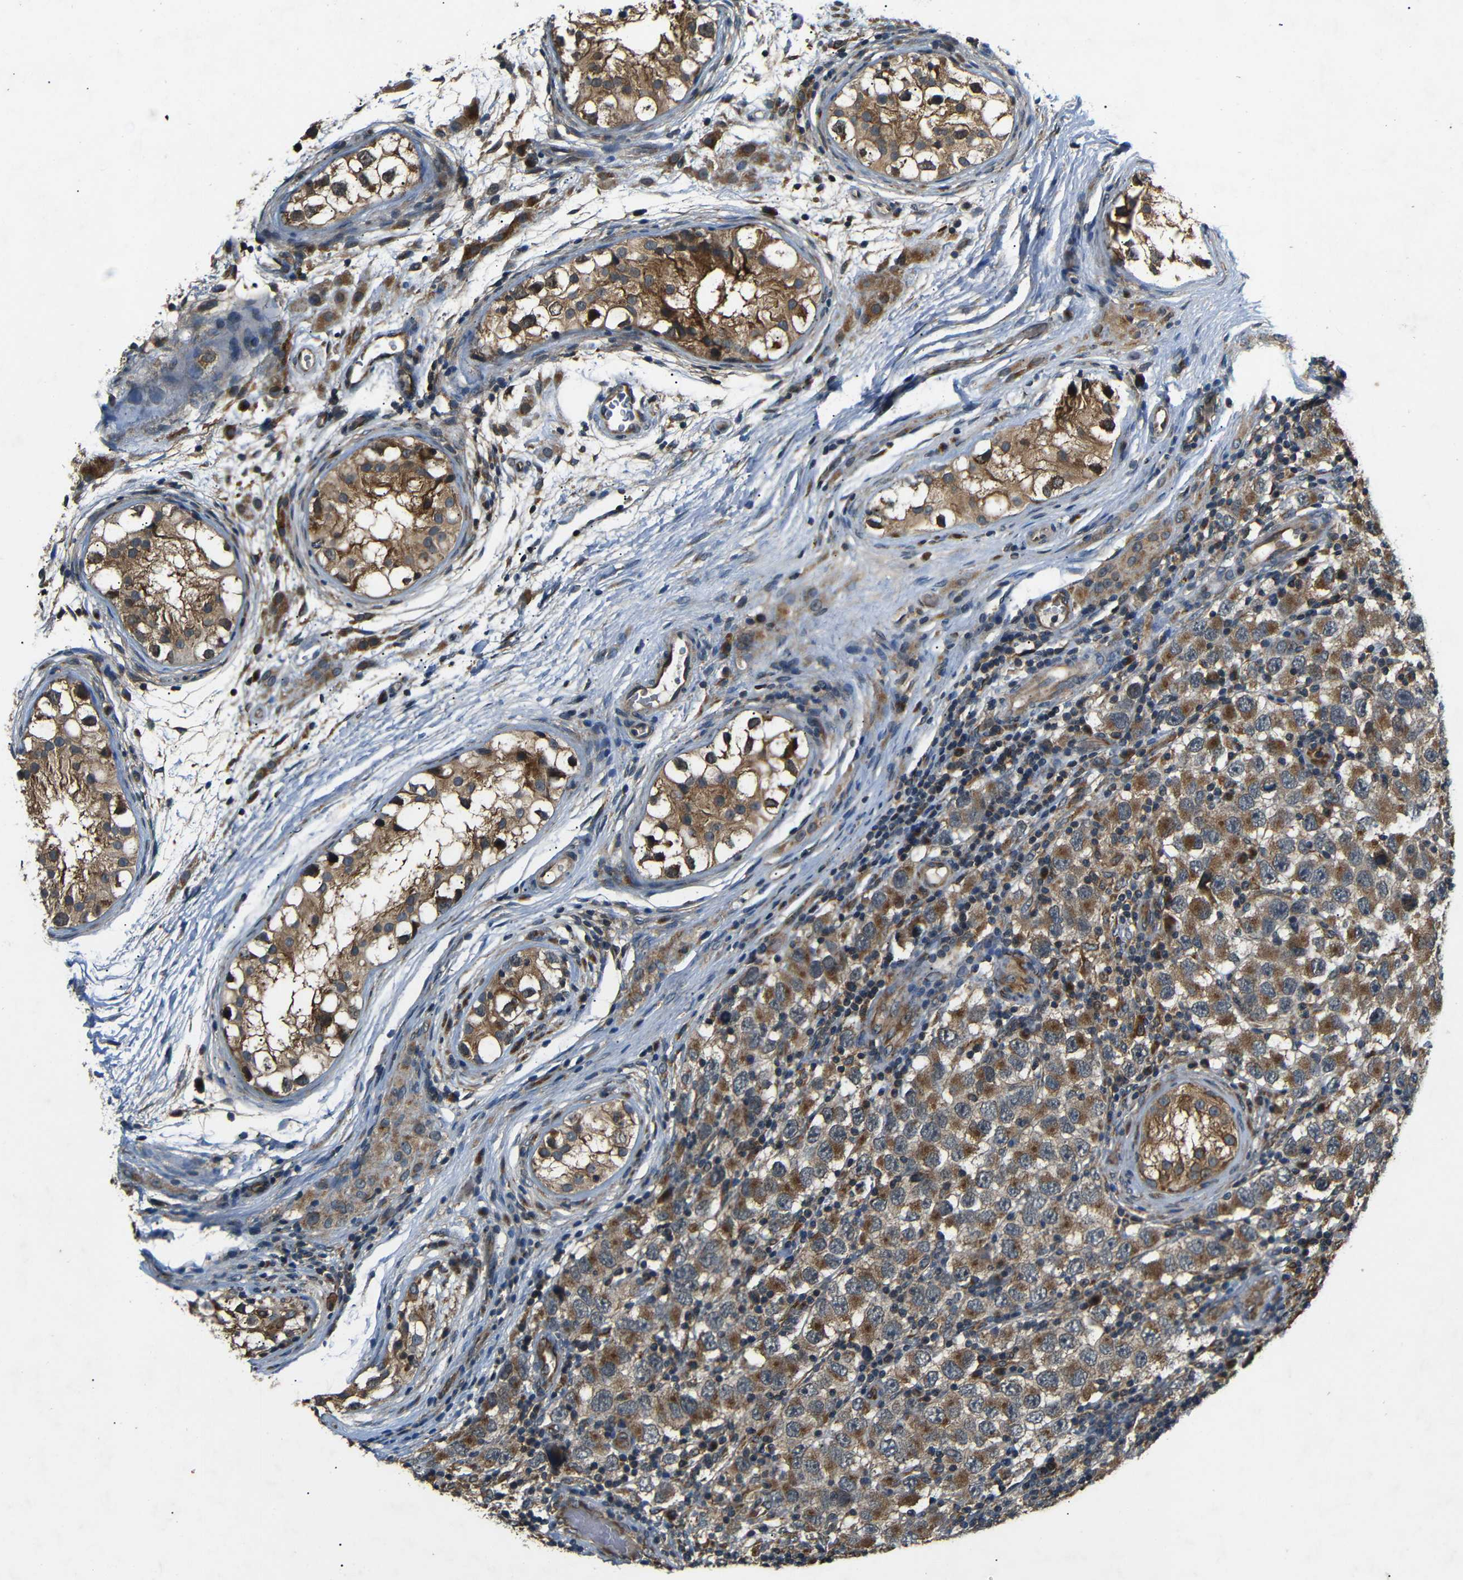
{"staining": {"intensity": "moderate", "quantity": ">75%", "location": "cytoplasmic/membranous"}, "tissue": "testis cancer", "cell_type": "Tumor cells", "image_type": "cancer", "snomed": [{"axis": "morphology", "description": "Carcinoma, Embryonal, NOS"}, {"axis": "topography", "description": "Testis"}], "caption": "Immunohistochemistry (DAB (3,3'-diaminobenzidine)) staining of embryonal carcinoma (testis) shows moderate cytoplasmic/membranous protein positivity in about >75% of tumor cells. (DAB IHC, brown staining for protein, blue staining for nuclei).", "gene": "TRPC1", "patient": {"sex": "male", "age": 21}}